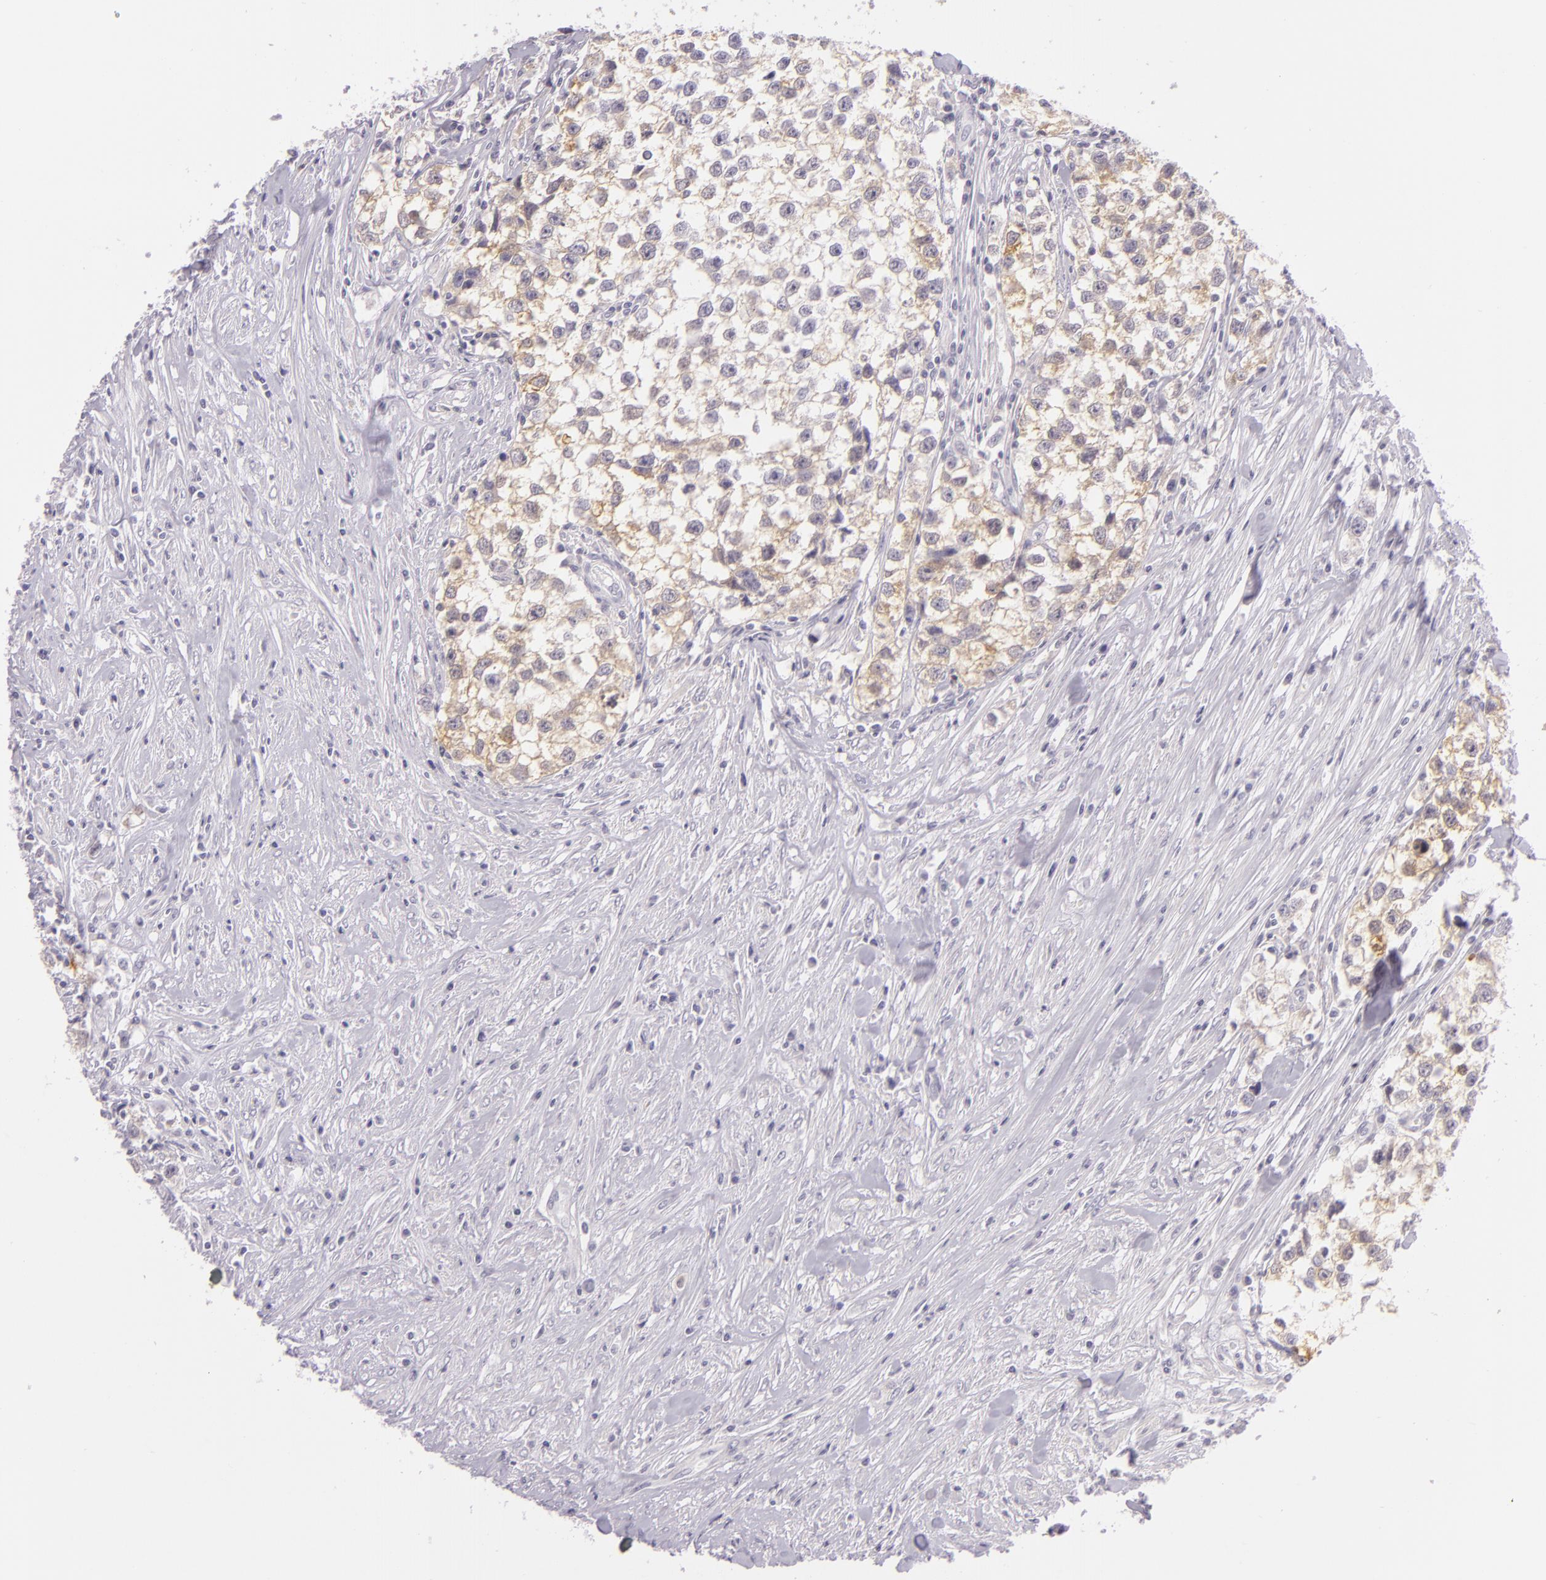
{"staining": {"intensity": "weak", "quantity": "<25%", "location": "cytoplasmic/membranous"}, "tissue": "testis cancer", "cell_type": "Tumor cells", "image_type": "cancer", "snomed": [{"axis": "morphology", "description": "Seminoma, NOS"}, {"axis": "morphology", "description": "Carcinoma, Embryonal, NOS"}, {"axis": "topography", "description": "Testis"}], "caption": "Tumor cells show no significant protein positivity in testis embryonal carcinoma. (DAB (3,3'-diaminobenzidine) IHC visualized using brightfield microscopy, high magnification).", "gene": "CBS", "patient": {"sex": "male", "age": 30}}